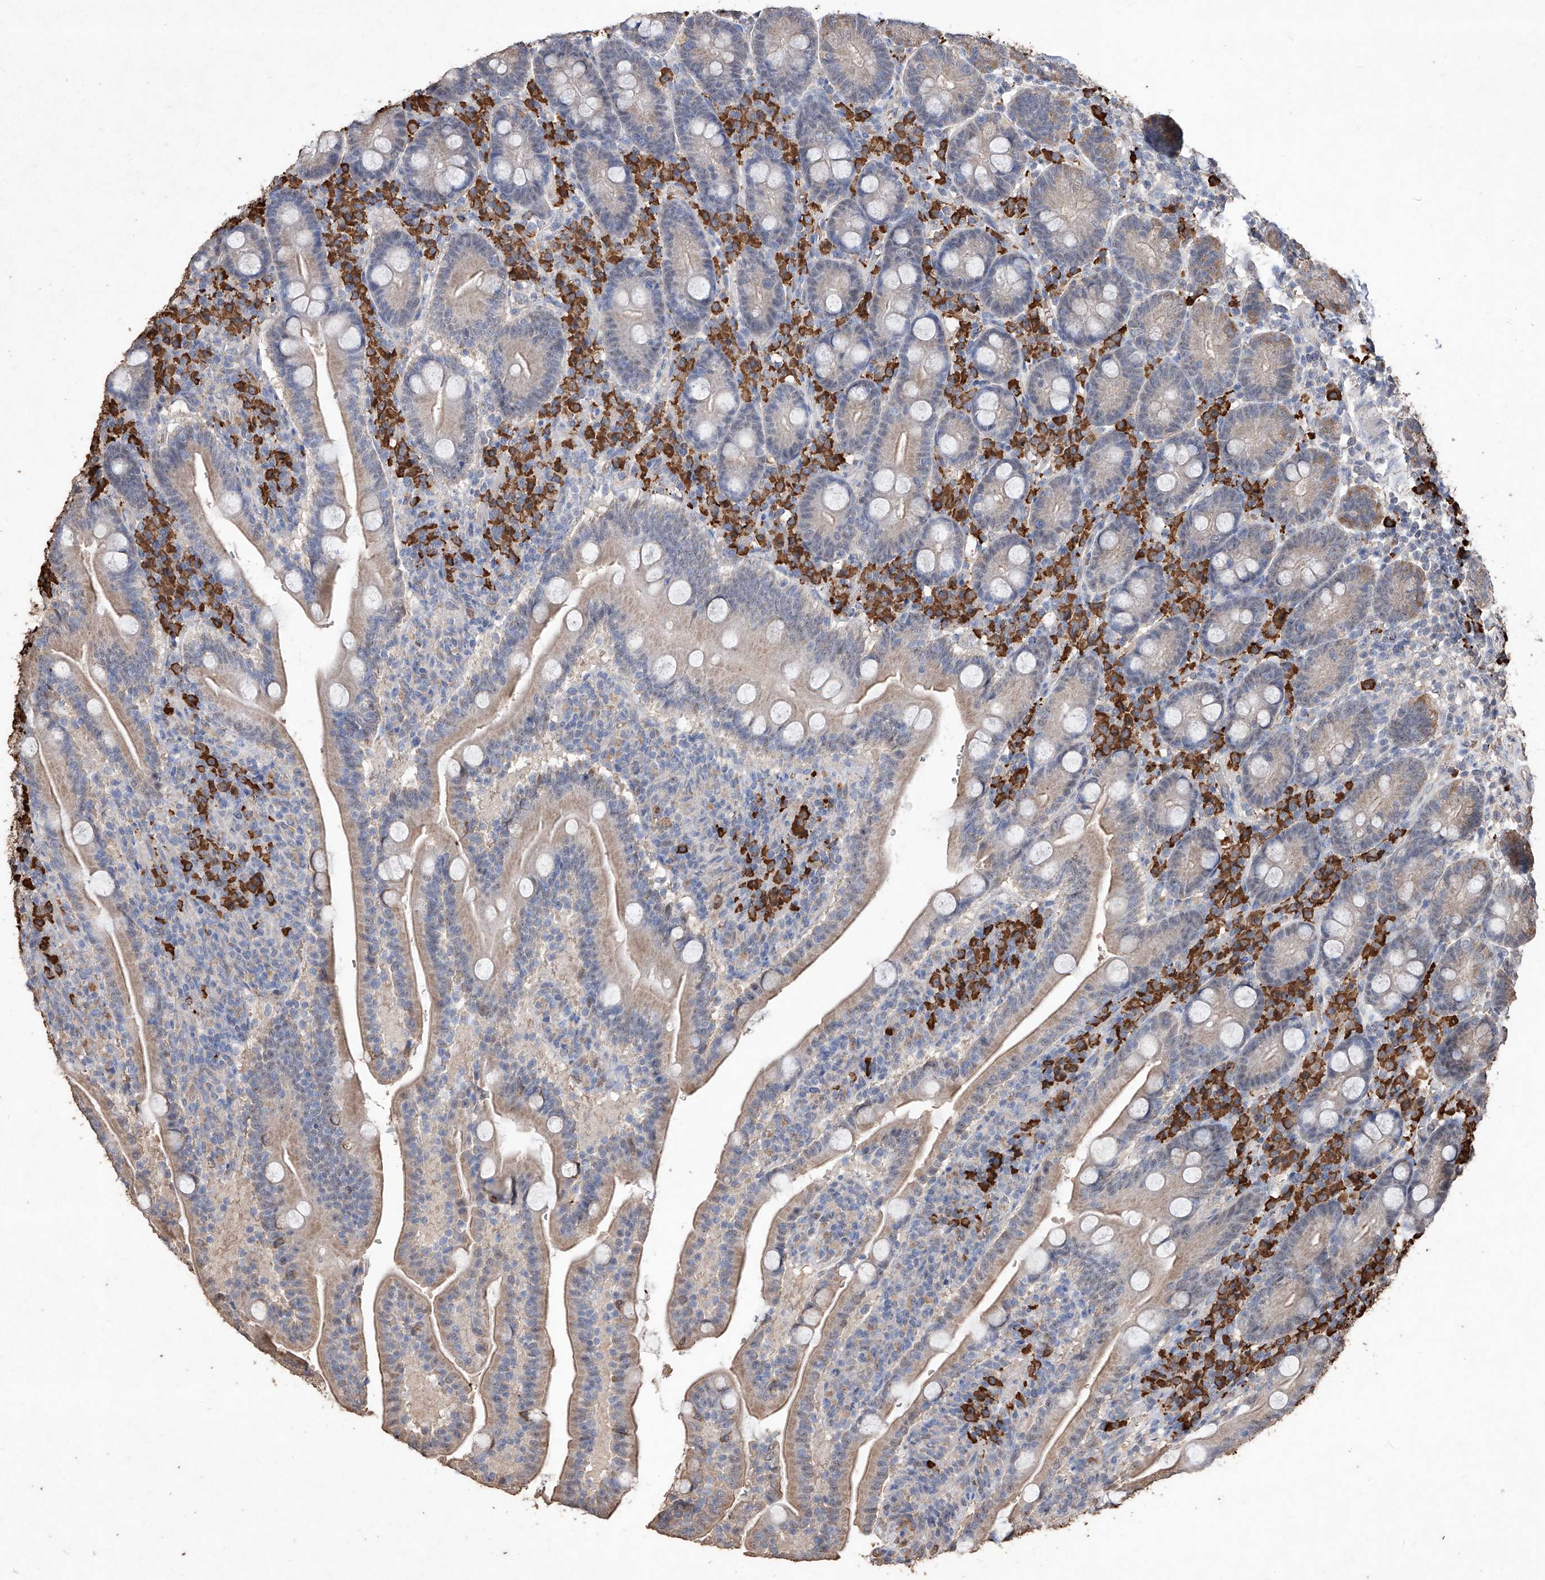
{"staining": {"intensity": "weak", "quantity": "25%-75%", "location": "cytoplasmic/membranous"}, "tissue": "duodenum", "cell_type": "Glandular cells", "image_type": "normal", "snomed": [{"axis": "morphology", "description": "Normal tissue, NOS"}, {"axis": "topography", "description": "Duodenum"}], "caption": "Glandular cells demonstrate low levels of weak cytoplasmic/membranous staining in about 25%-75% of cells in benign duodenum. (brown staining indicates protein expression, while blue staining denotes nuclei).", "gene": "EML1", "patient": {"sex": "male", "age": 35}}